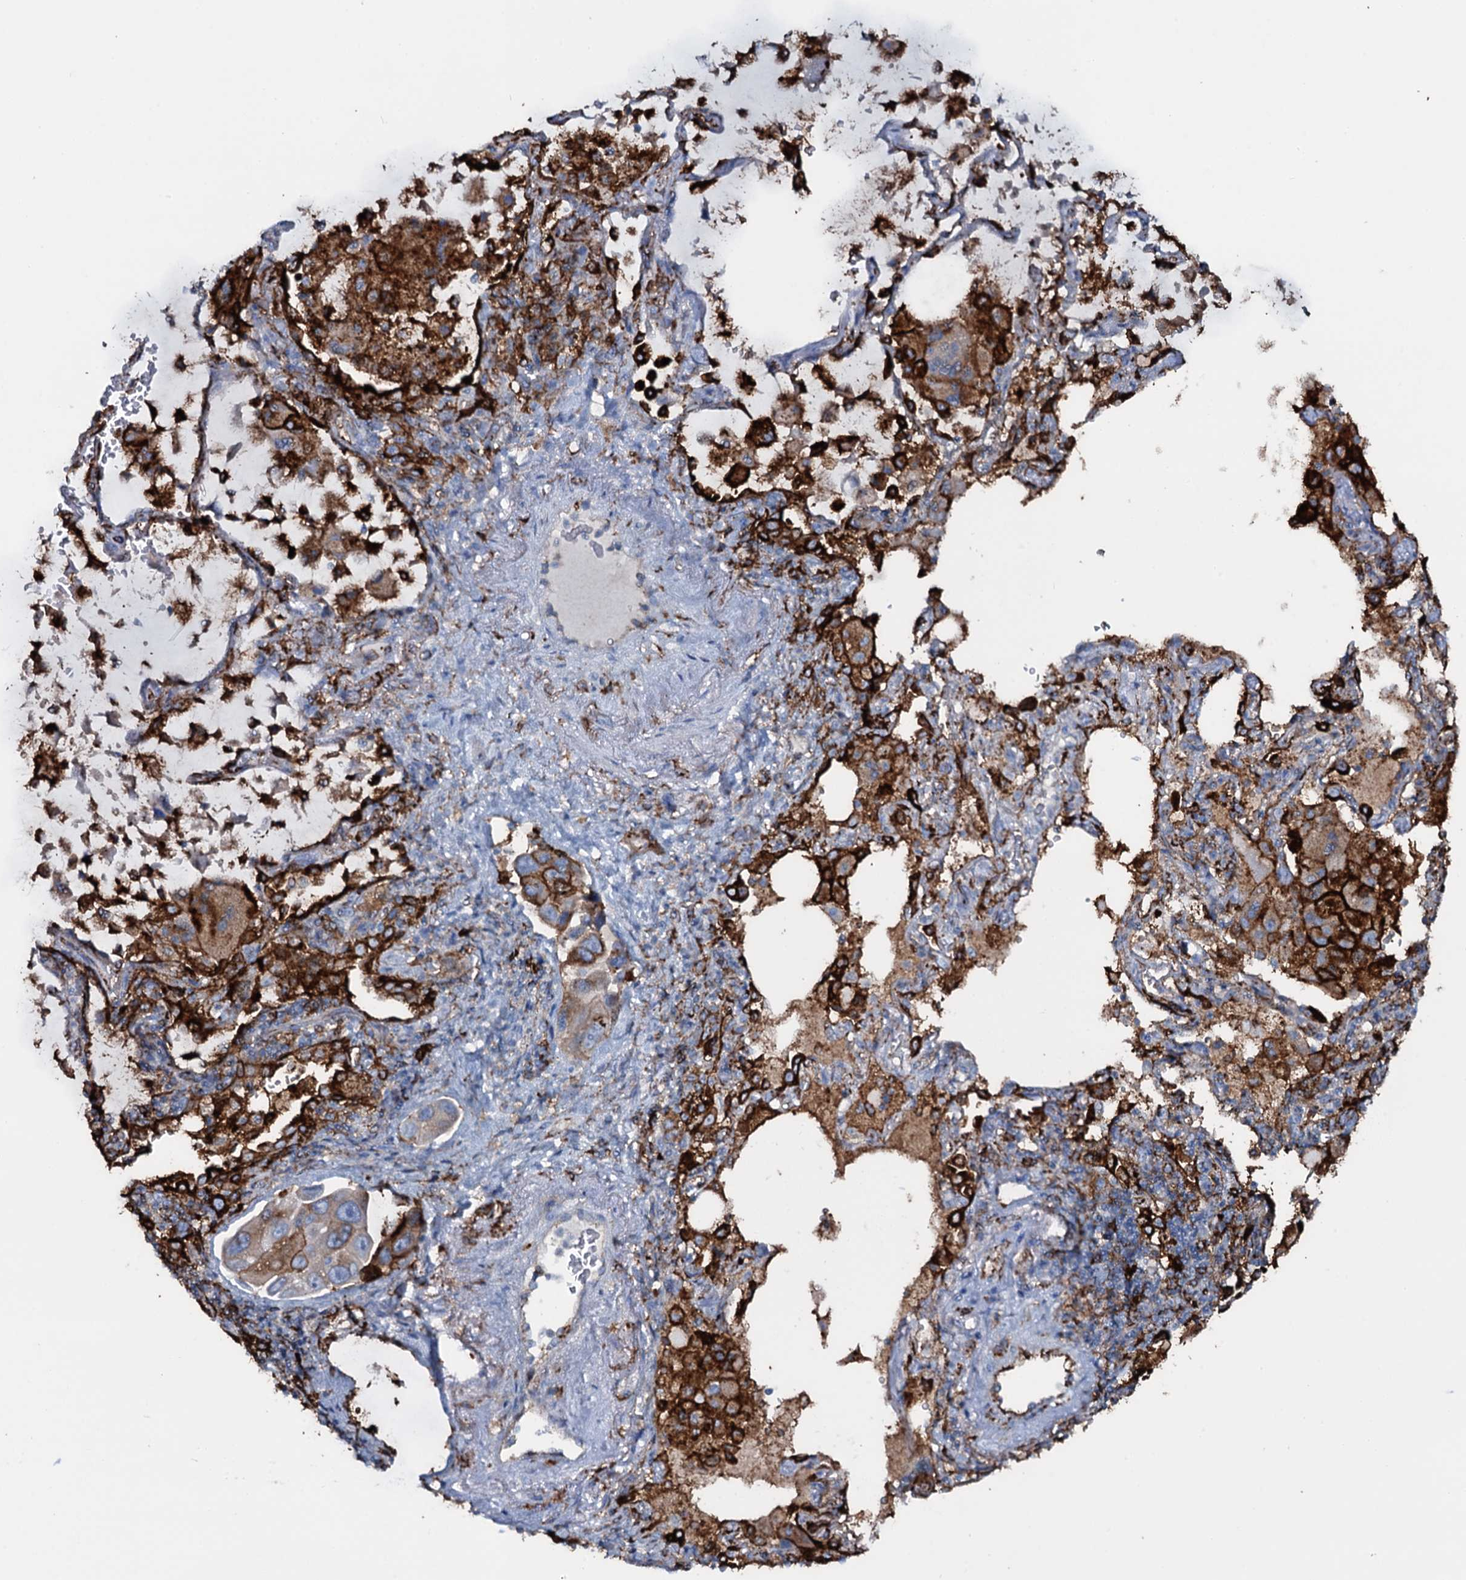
{"staining": {"intensity": "strong", "quantity": "25%-75%", "location": "cytoplasmic/membranous"}, "tissue": "lung cancer", "cell_type": "Tumor cells", "image_type": "cancer", "snomed": [{"axis": "morphology", "description": "Squamous cell carcinoma, NOS"}, {"axis": "topography", "description": "Lung"}], "caption": "This is a micrograph of immunohistochemistry staining of squamous cell carcinoma (lung), which shows strong expression in the cytoplasmic/membranous of tumor cells.", "gene": "OSBPL2", "patient": {"sex": "female", "age": 73}}